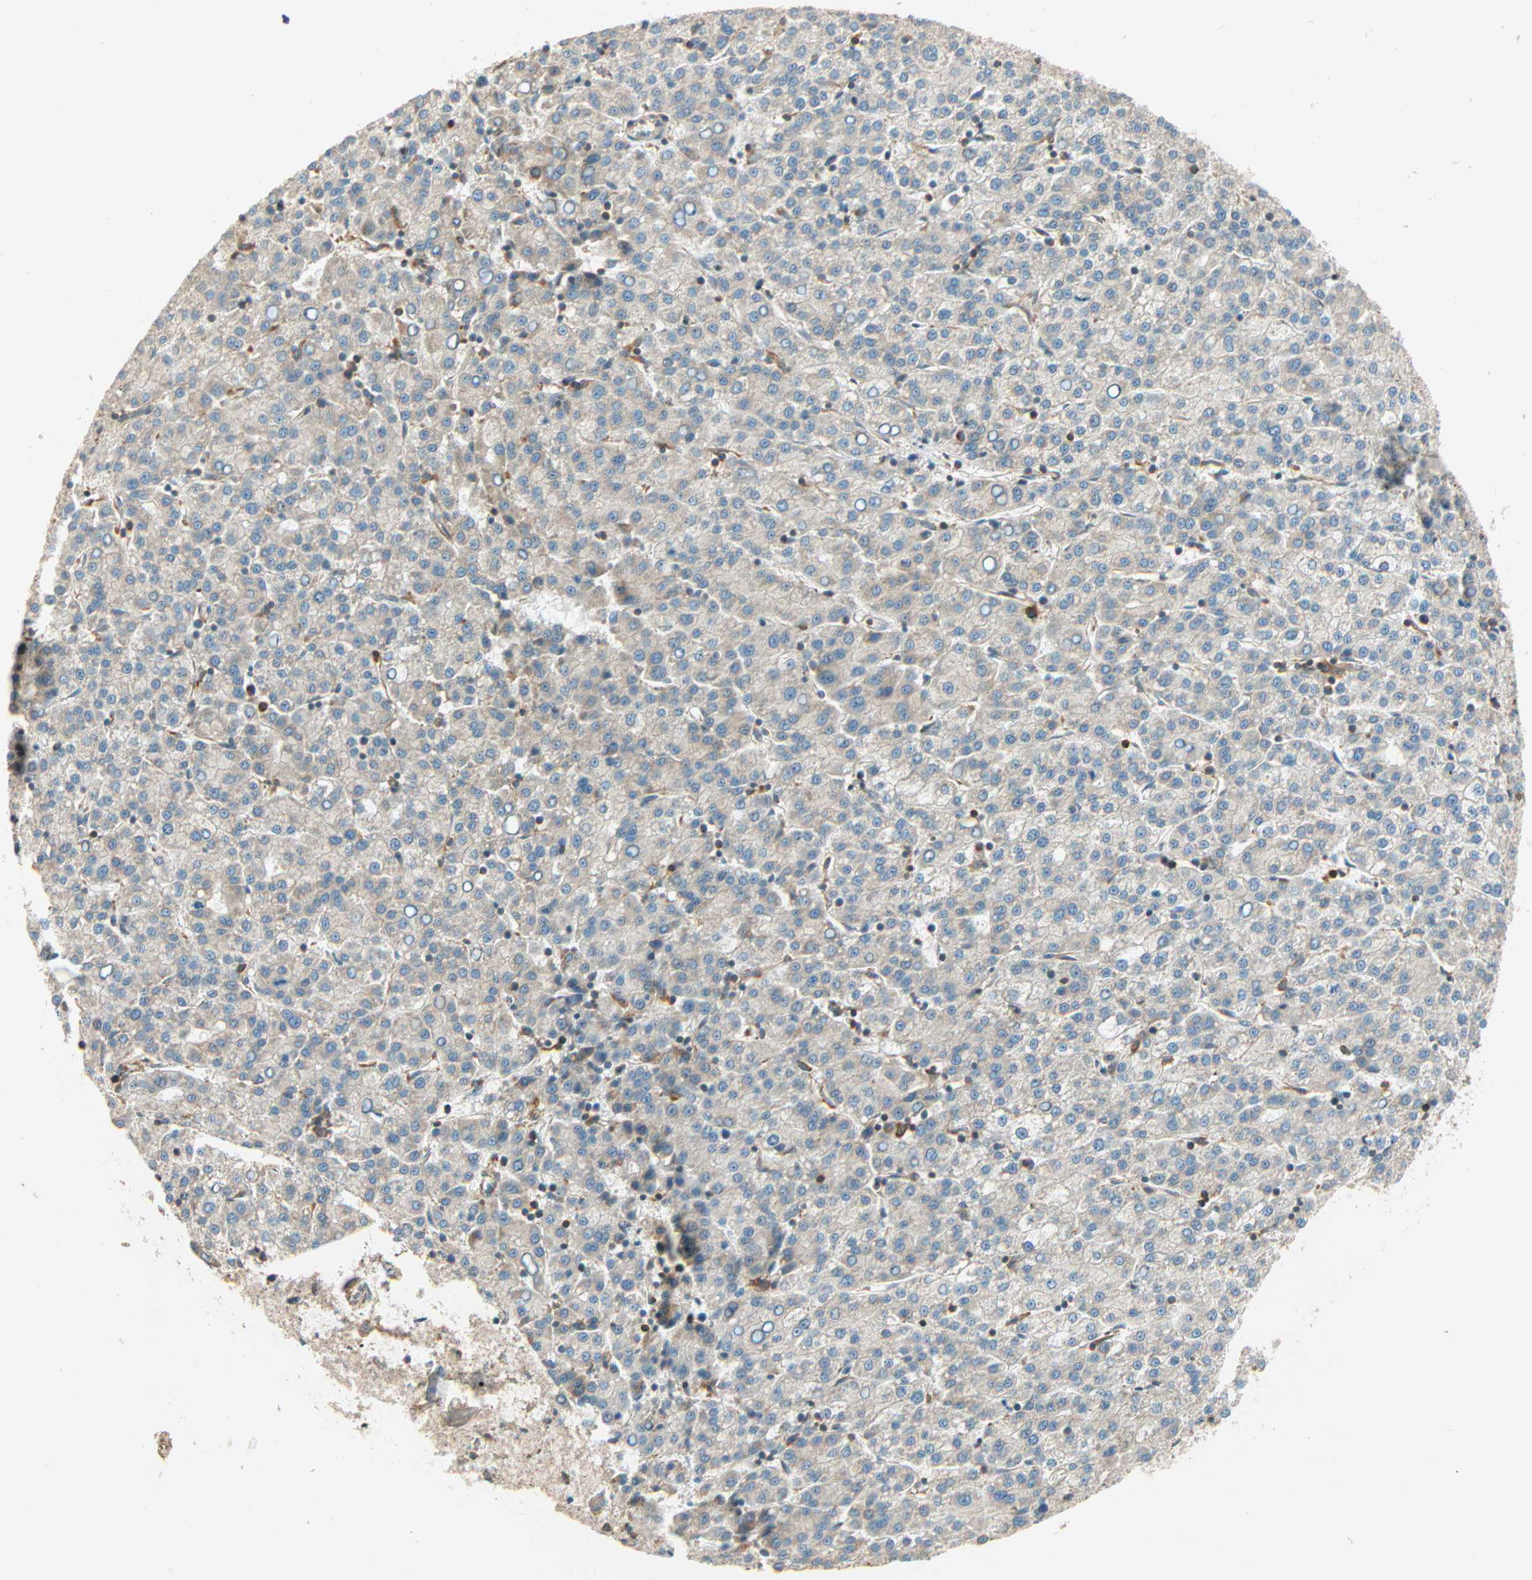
{"staining": {"intensity": "weak", "quantity": ">75%", "location": "cytoplasmic/membranous"}, "tissue": "liver cancer", "cell_type": "Tumor cells", "image_type": "cancer", "snomed": [{"axis": "morphology", "description": "Carcinoma, Hepatocellular, NOS"}, {"axis": "topography", "description": "Liver"}], "caption": "Human liver hepatocellular carcinoma stained with a brown dye demonstrates weak cytoplasmic/membranous positive expression in about >75% of tumor cells.", "gene": "PNPLA6", "patient": {"sex": "female", "age": 58}}